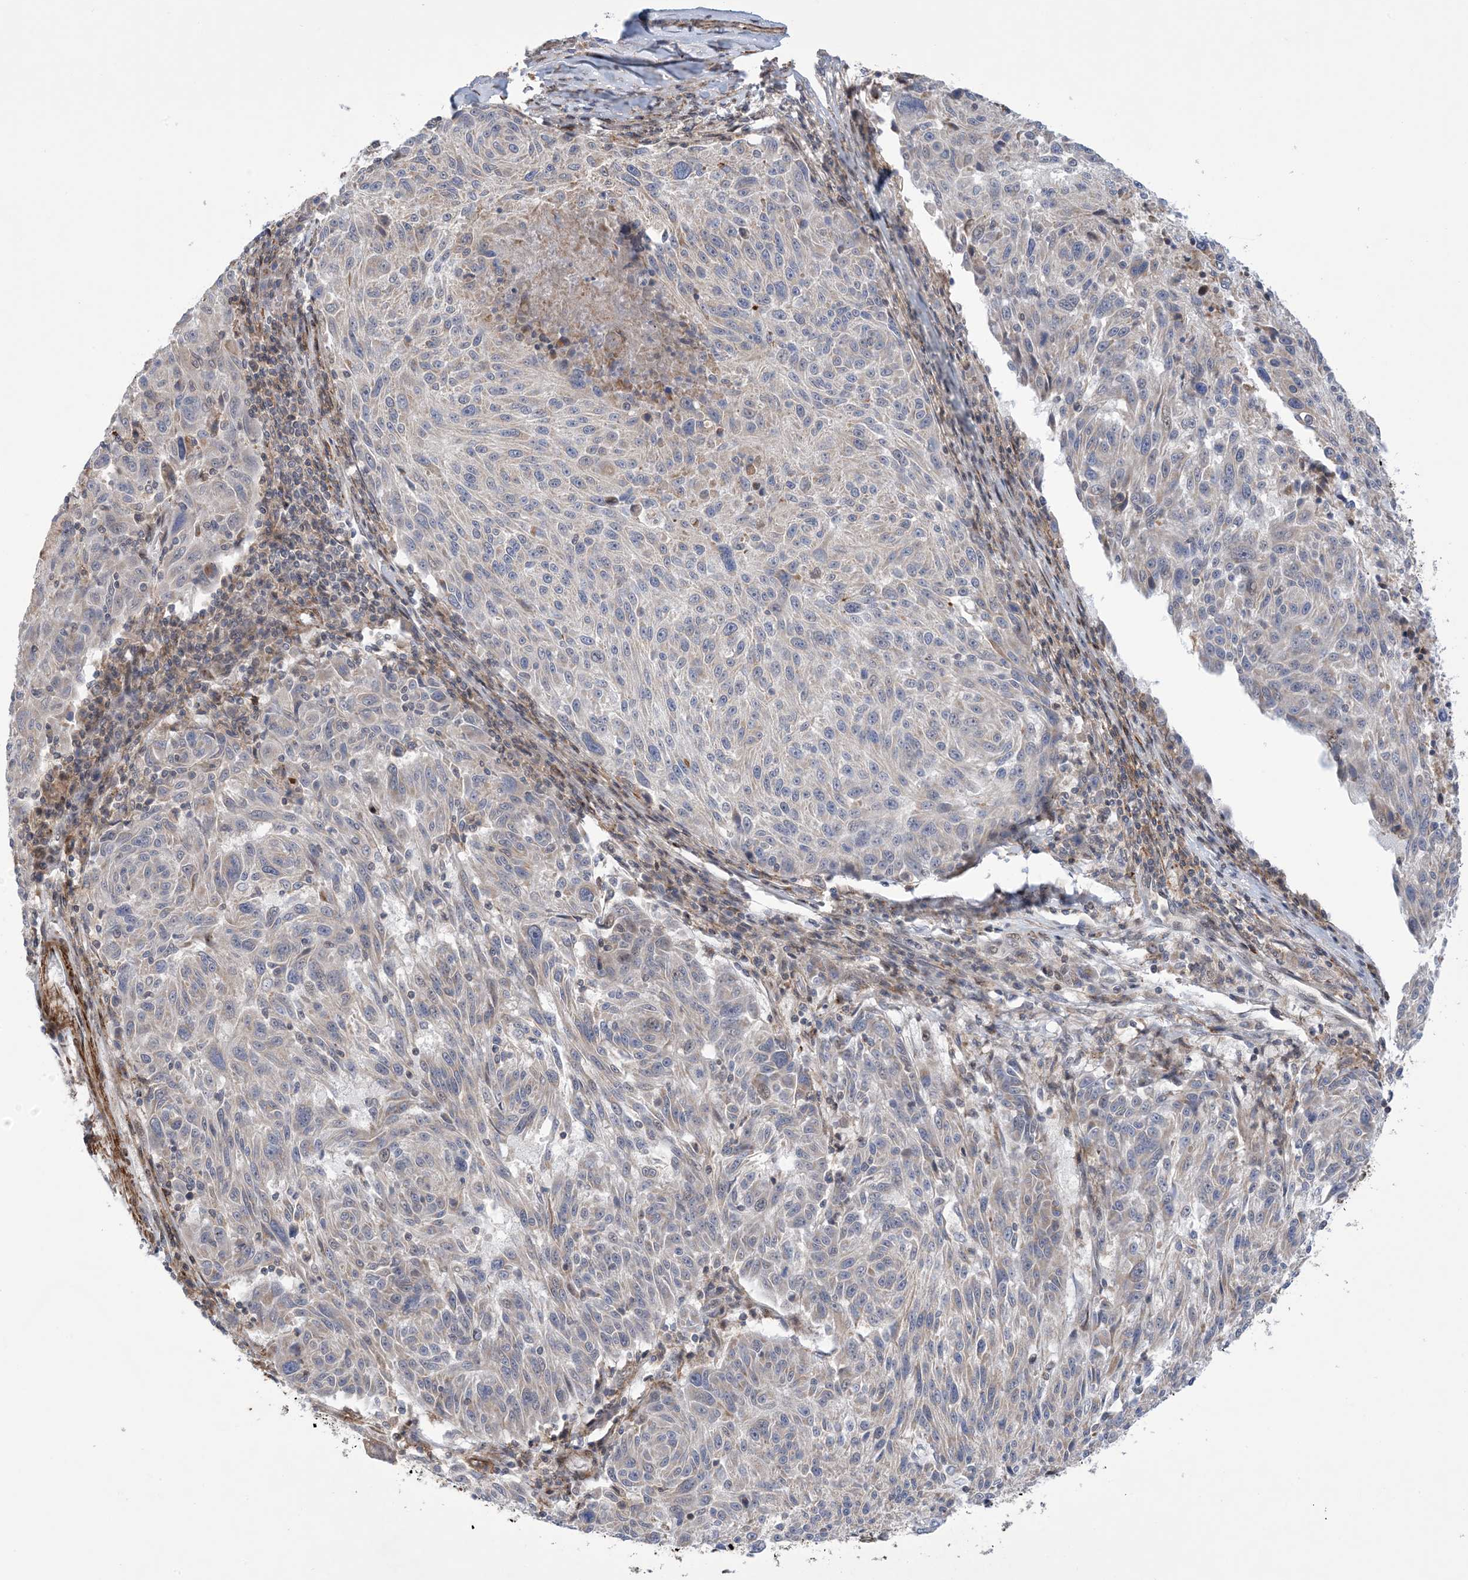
{"staining": {"intensity": "negative", "quantity": "none", "location": "none"}, "tissue": "melanoma", "cell_type": "Tumor cells", "image_type": "cancer", "snomed": [{"axis": "morphology", "description": "Malignant melanoma, NOS"}, {"axis": "topography", "description": "Skin"}], "caption": "This is an immunohistochemistry (IHC) photomicrograph of human melanoma. There is no positivity in tumor cells.", "gene": "ZNF8", "patient": {"sex": "male", "age": 53}}